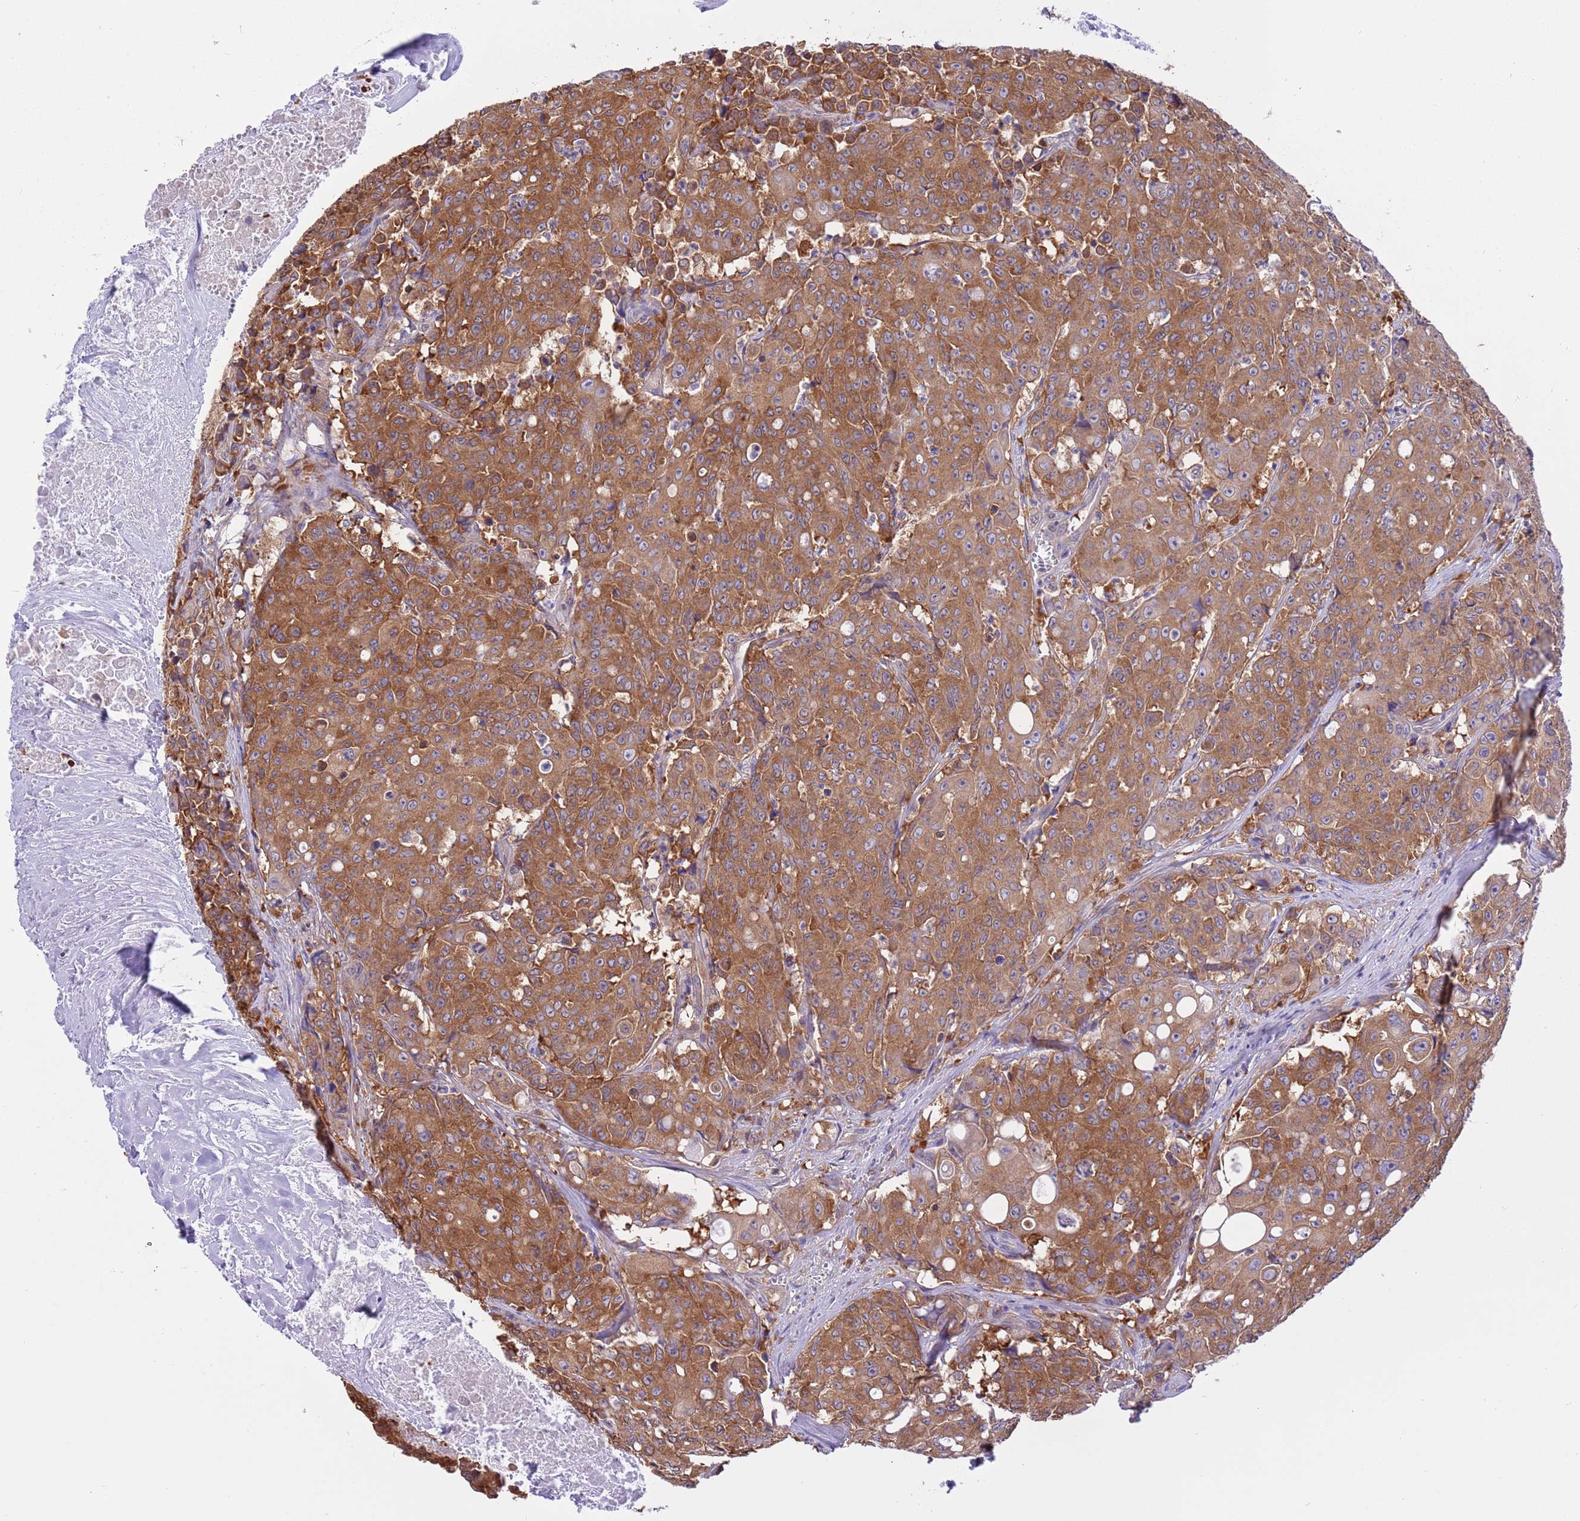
{"staining": {"intensity": "moderate", "quantity": ">75%", "location": "cytoplasmic/membranous"}, "tissue": "colorectal cancer", "cell_type": "Tumor cells", "image_type": "cancer", "snomed": [{"axis": "morphology", "description": "Adenocarcinoma, NOS"}, {"axis": "topography", "description": "Colon"}], "caption": "Colorectal cancer (adenocarcinoma) stained for a protein (brown) exhibits moderate cytoplasmic/membranous positive positivity in about >75% of tumor cells.", "gene": "STIP1", "patient": {"sex": "male", "age": 51}}